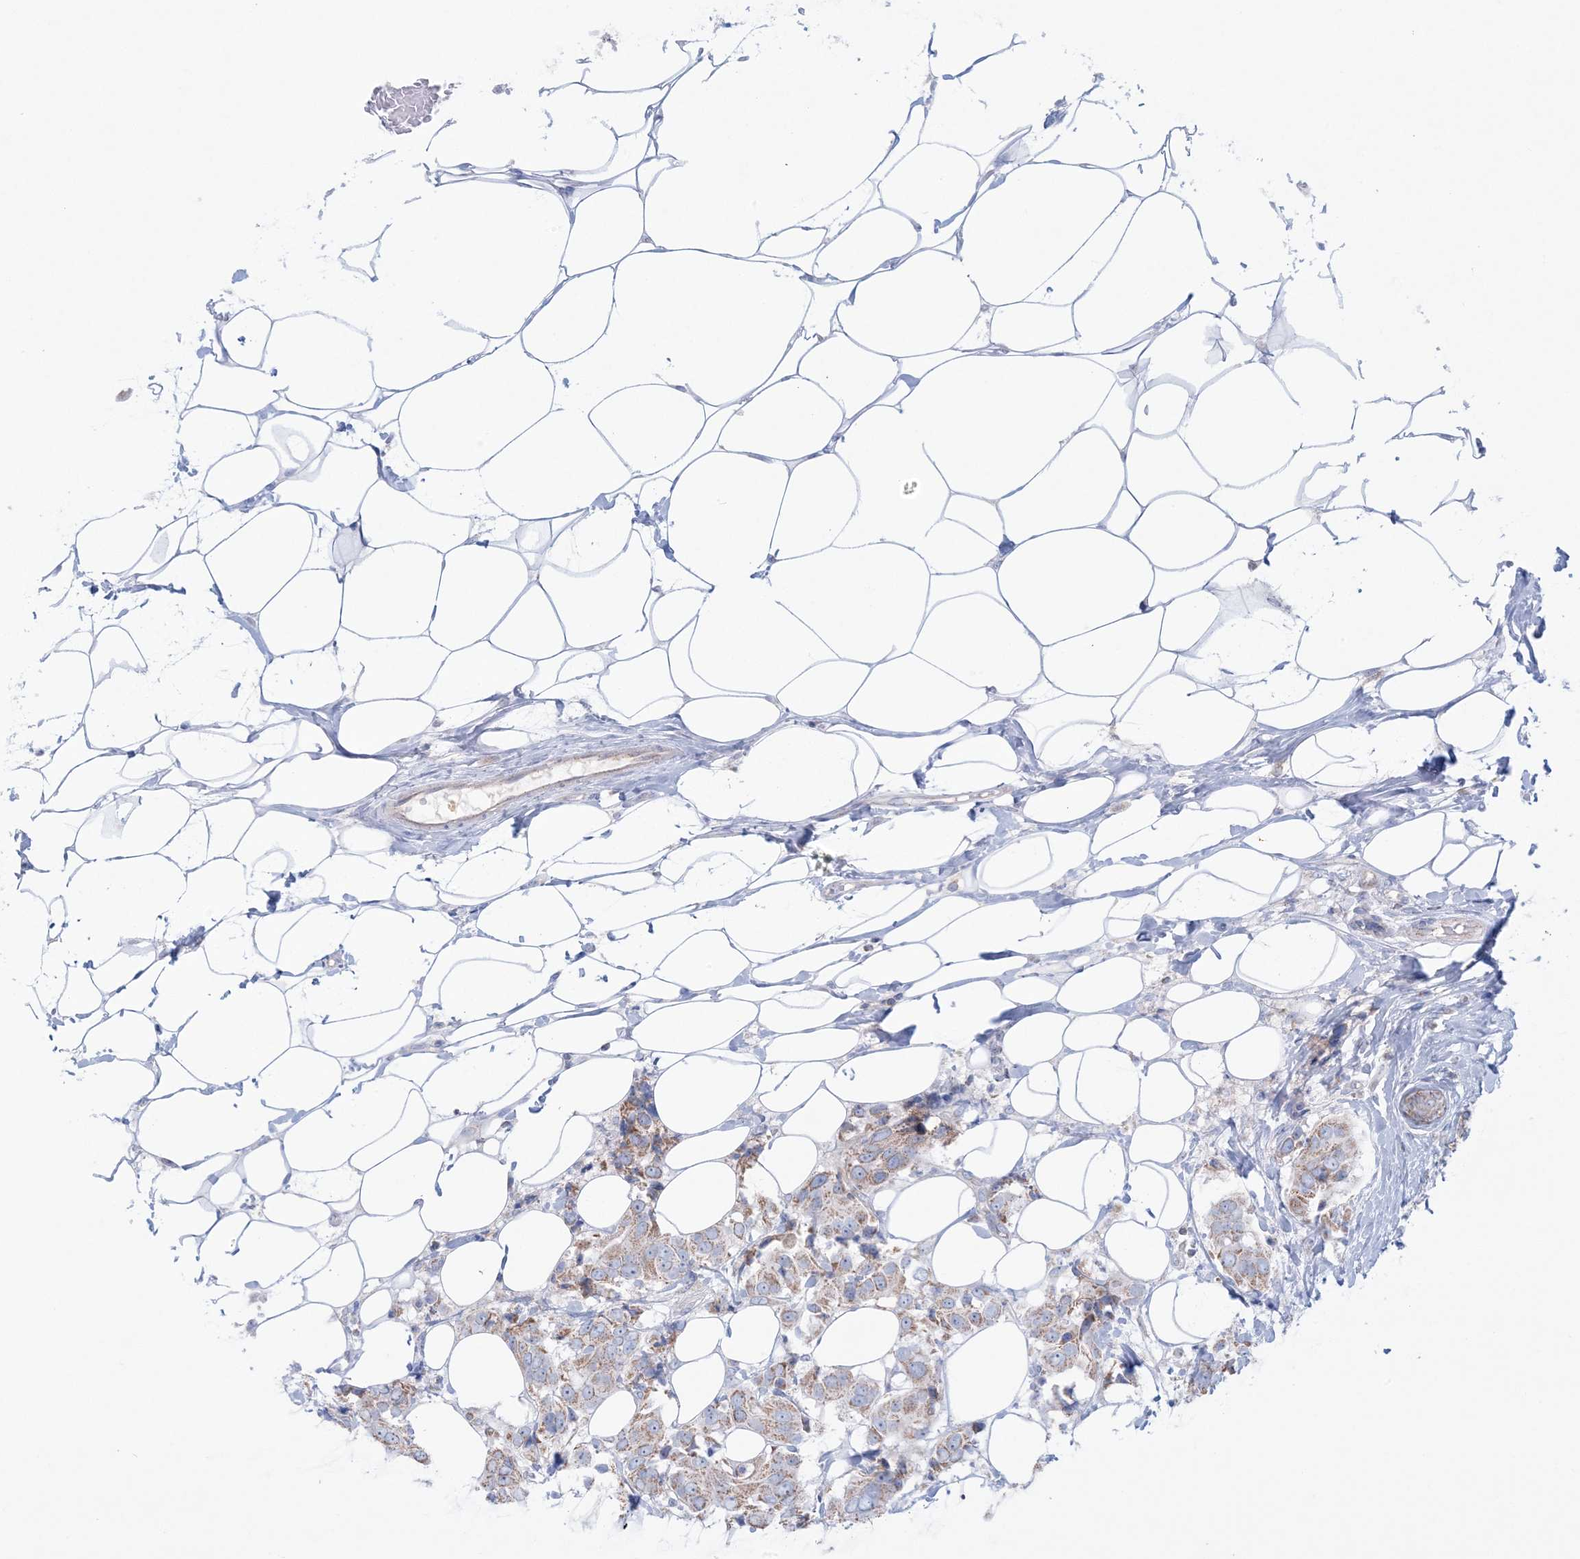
{"staining": {"intensity": "moderate", "quantity": "25%-75%", "location": "cytoplasmic/membranous"}, "tissue": "breast cancer", "cell_type": "Tumor cells", "image_type": "cancer", "snomed": [{"axis": "morphology", "description": "Normal tissue, NOS"}, {"axis": "morphology", "description": "Duct carcinoma"}, {"axis": "topography", "description": "Breast"}], "caption": "Immunohistochemical staining of breast invasive ductal carcinoma shows moderate cytoplasmic/membranous protein staining in approximately 25%-75% of tumor cells. (IHC, brightfield microscopy, high magnification).", "gene": "KCTD6", "patient": {"sex": "female", "age": 39}}